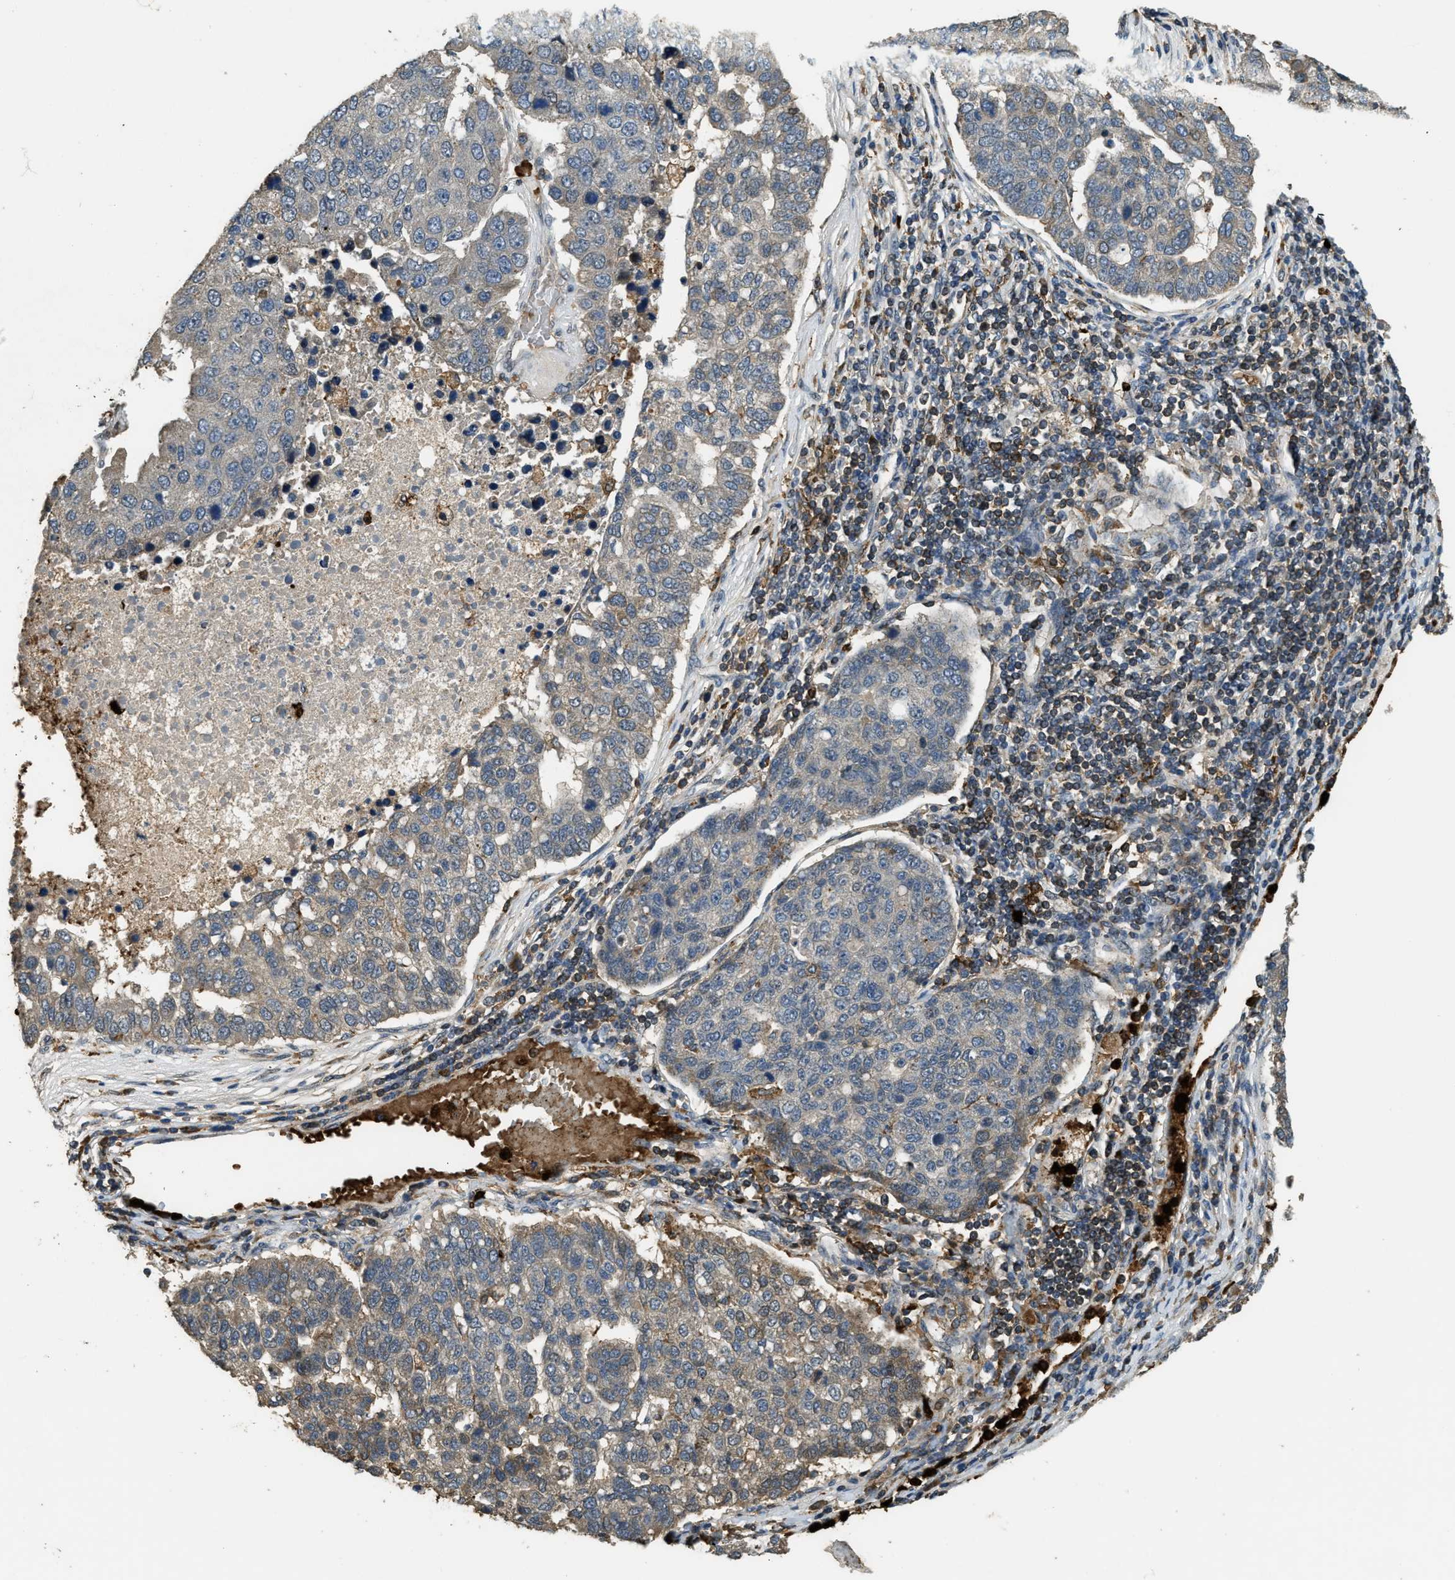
{"staining": {"intensity": "weak", "quantity": "<25%", "location": "cytoplasmic/membranous"}, "tissue": "pancreatic cancer", "cell_type": "Tumor cells", "image_type": "cancer", "snomed": [{"axis": "morphology", "description": "Adenocarcinoma, NOS"}, {"axis": "topography", "description": "Pancreas"}], "caption": "Immunohistochemistry (IHC) image of neoplastic tissue: human pancreatic adenocarcinoma stained with DAB reveals no significant protein positivity in tumor cells.", "gene": "RNF141", "patient": {"sex": "female", "age": 61}}